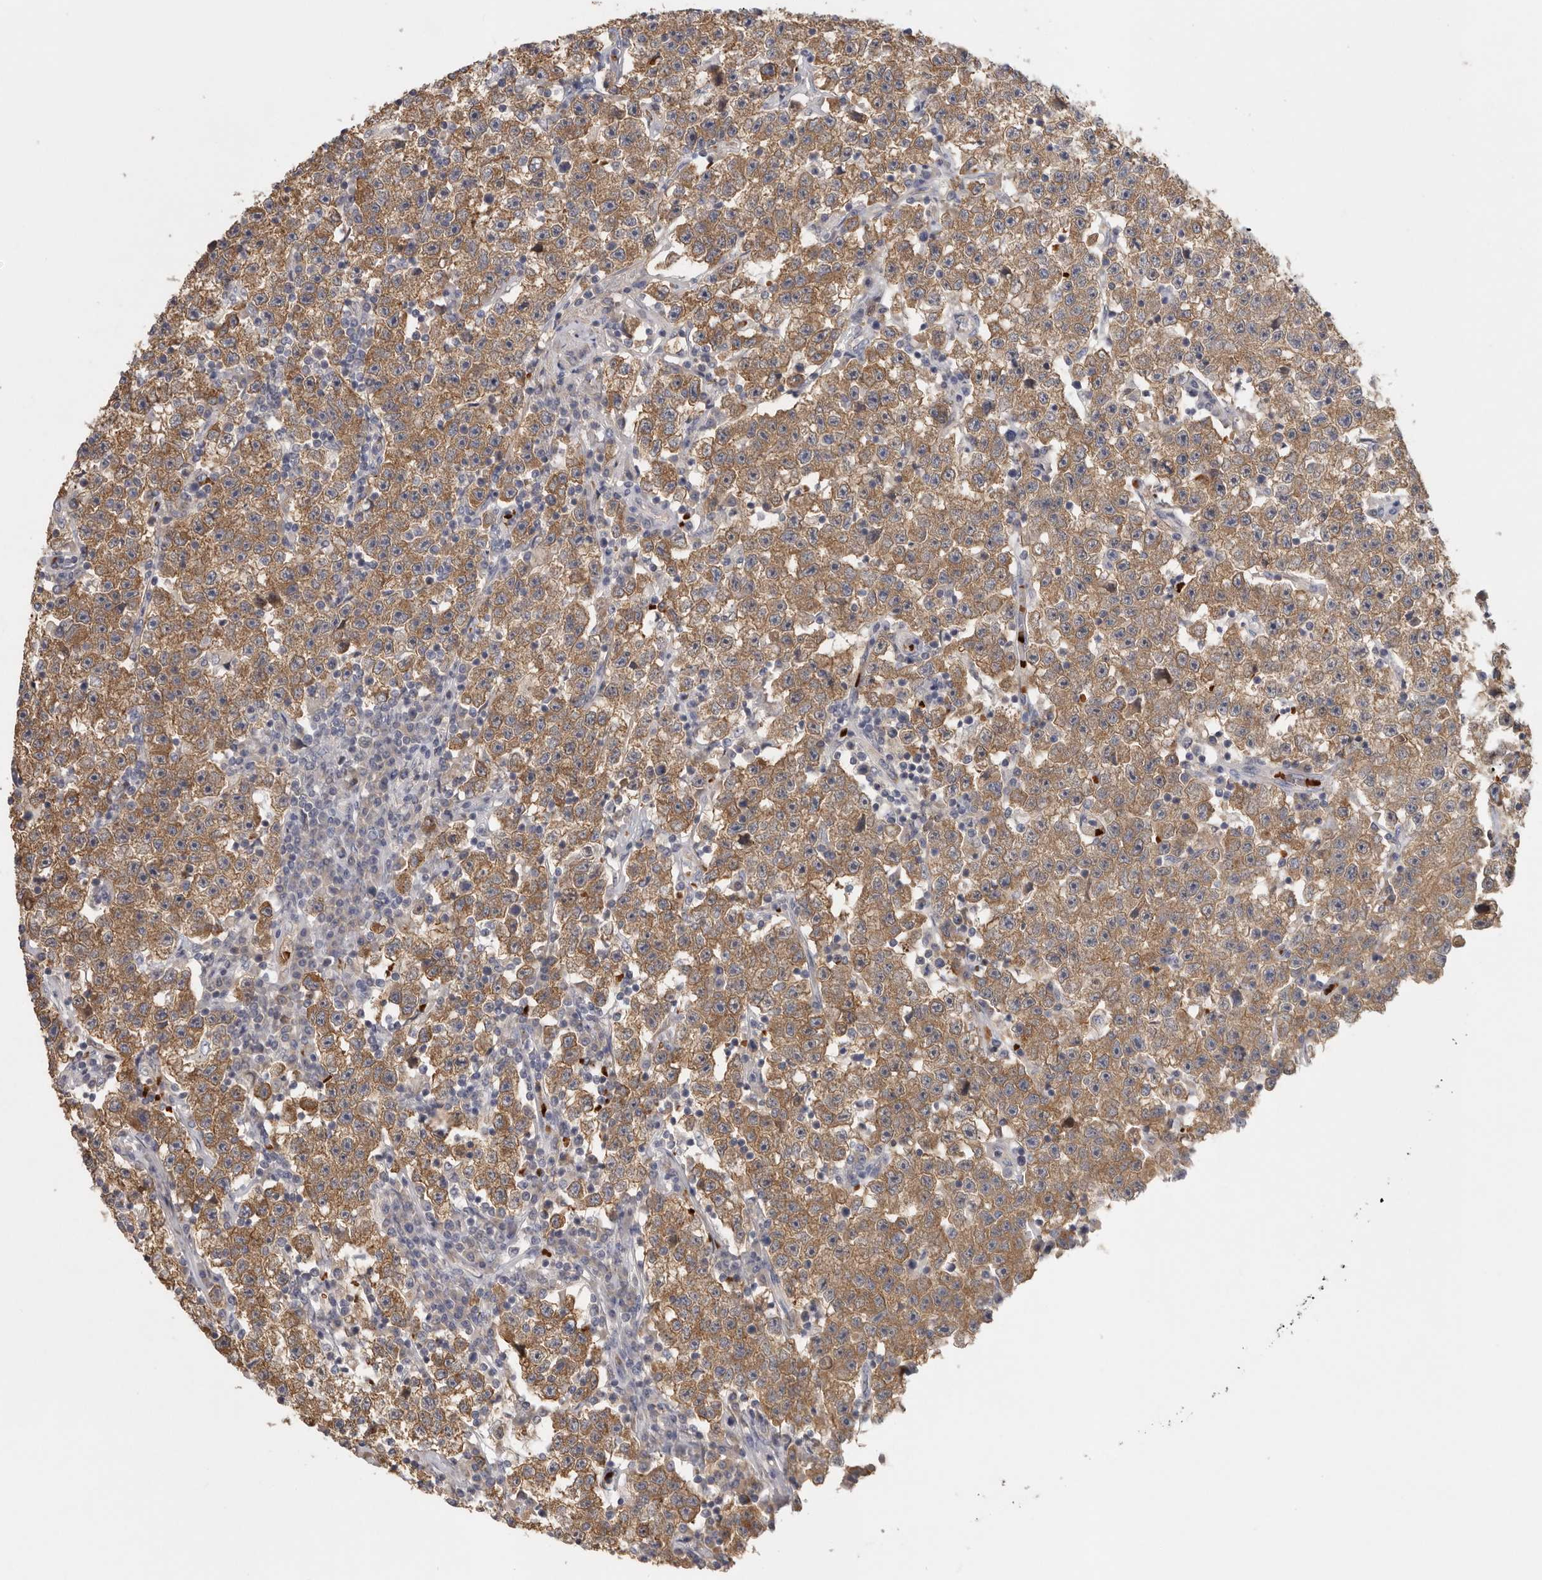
{"staining": {"intensity": "moderate", "quantity": ">75%", "location": "cytoplasmic/membranous"}, "tissue": "testis cancer", "cell_type": "Tumor cells", "image_type": "cancer", "snomed": [{"axis": "morphology", "description": "Seminoma, NOS"}, {"axis": "topography", "description": "Testis"}], "caption": "Moderate cytoplasmic/membranous protein expression is present in approximately >75% of tumor cells in testis seminoma.", "gene": "CFAP298", "patient": {"sex": "male", "age": 22}}